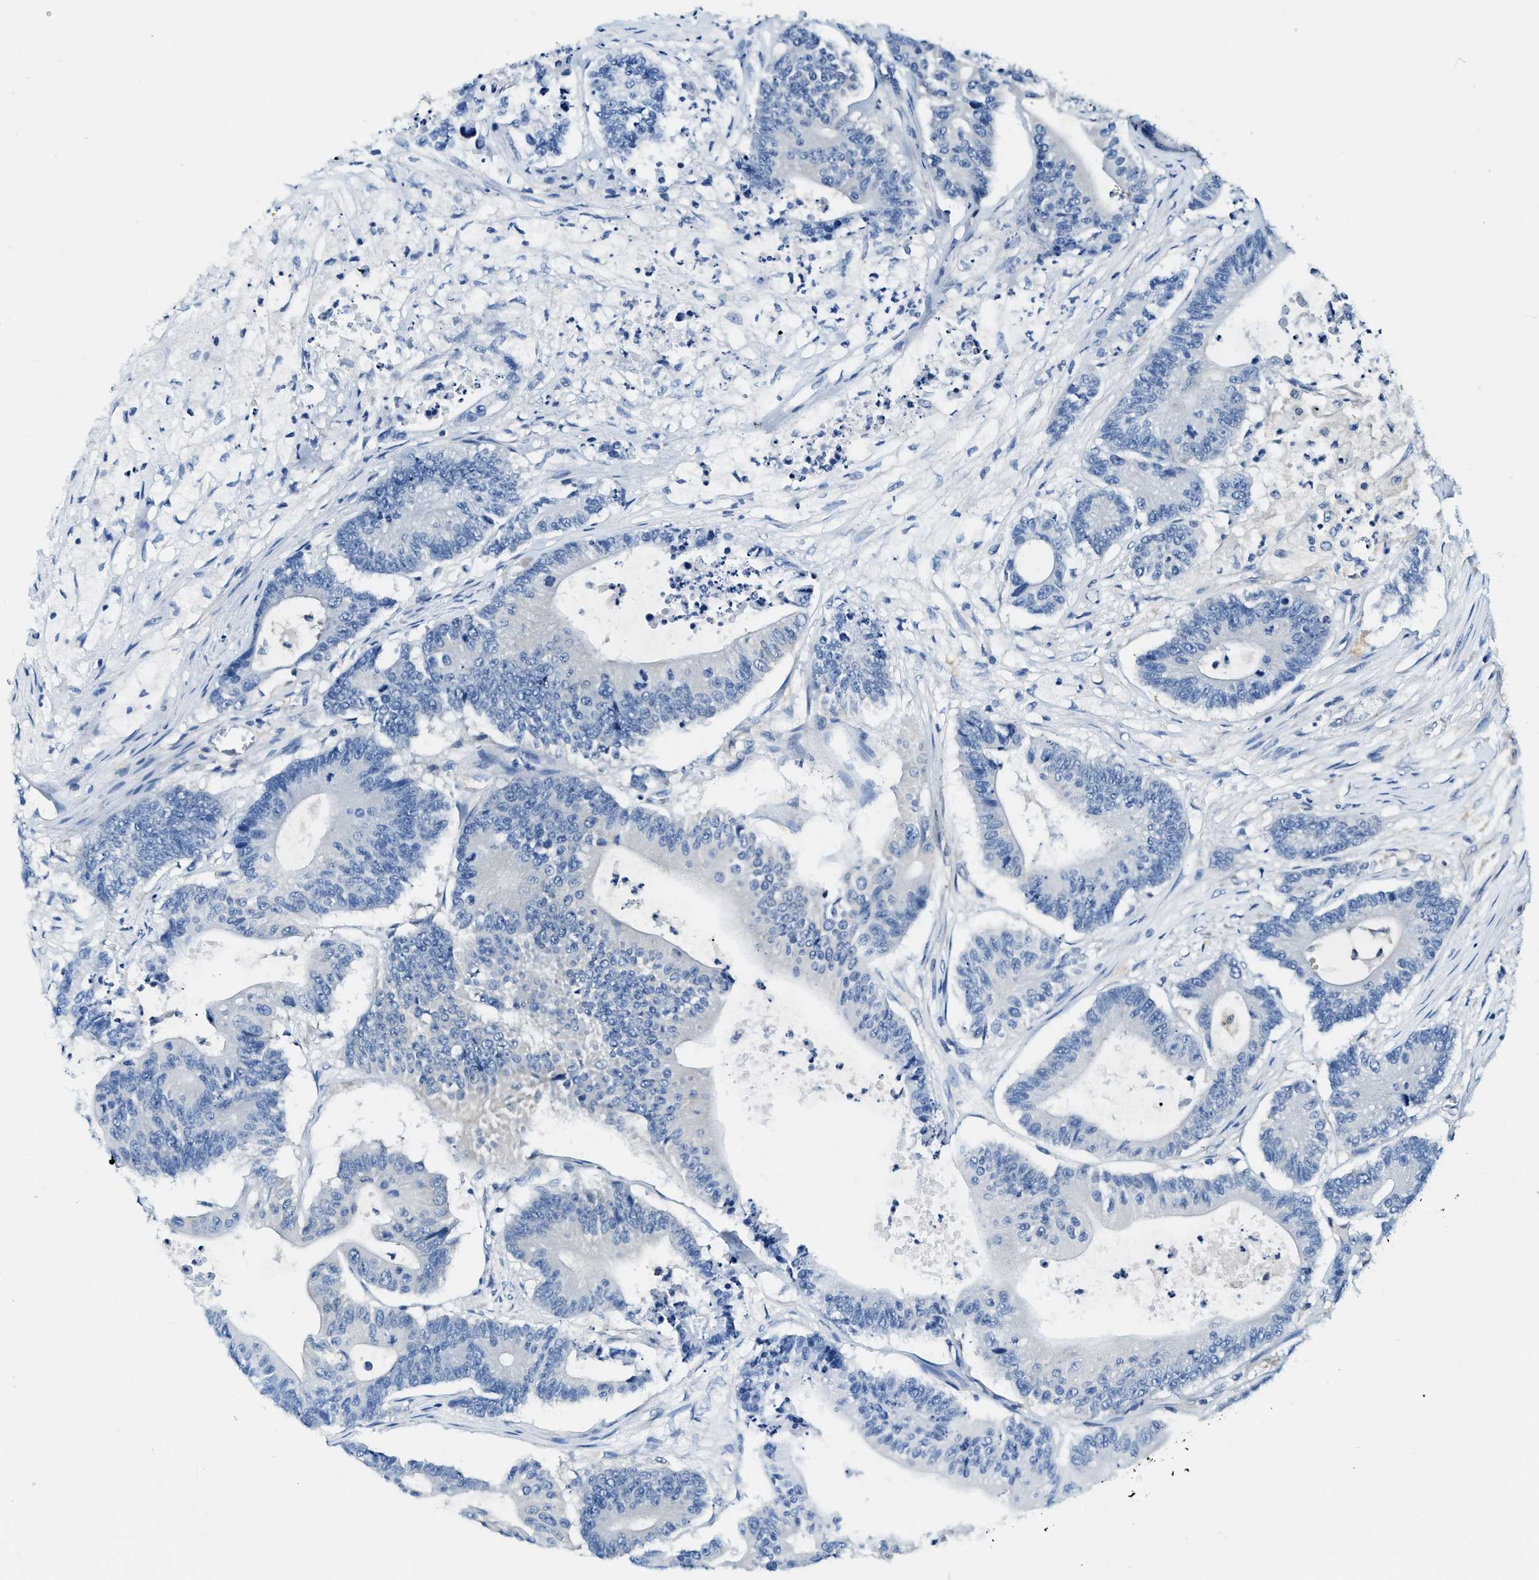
{"staining": {"intensity": "negative", "quantity": "none", "location": "none"}, "tissue": "colorectal cancer", "cell_type": "Tumor cells", "image_type": "cancer", "snomed": [{"axis": "morphology", "description": "Adenocarcinoma, NOS"}, {"axis": "topography", "description": "Colon"}], "caption": "IHC of human colorectal cancer (adenocarcinoma) displays no staining in tumor cells.", "gene": "EIF2AK2", "patient": {"sex": "female", "age": 84}}